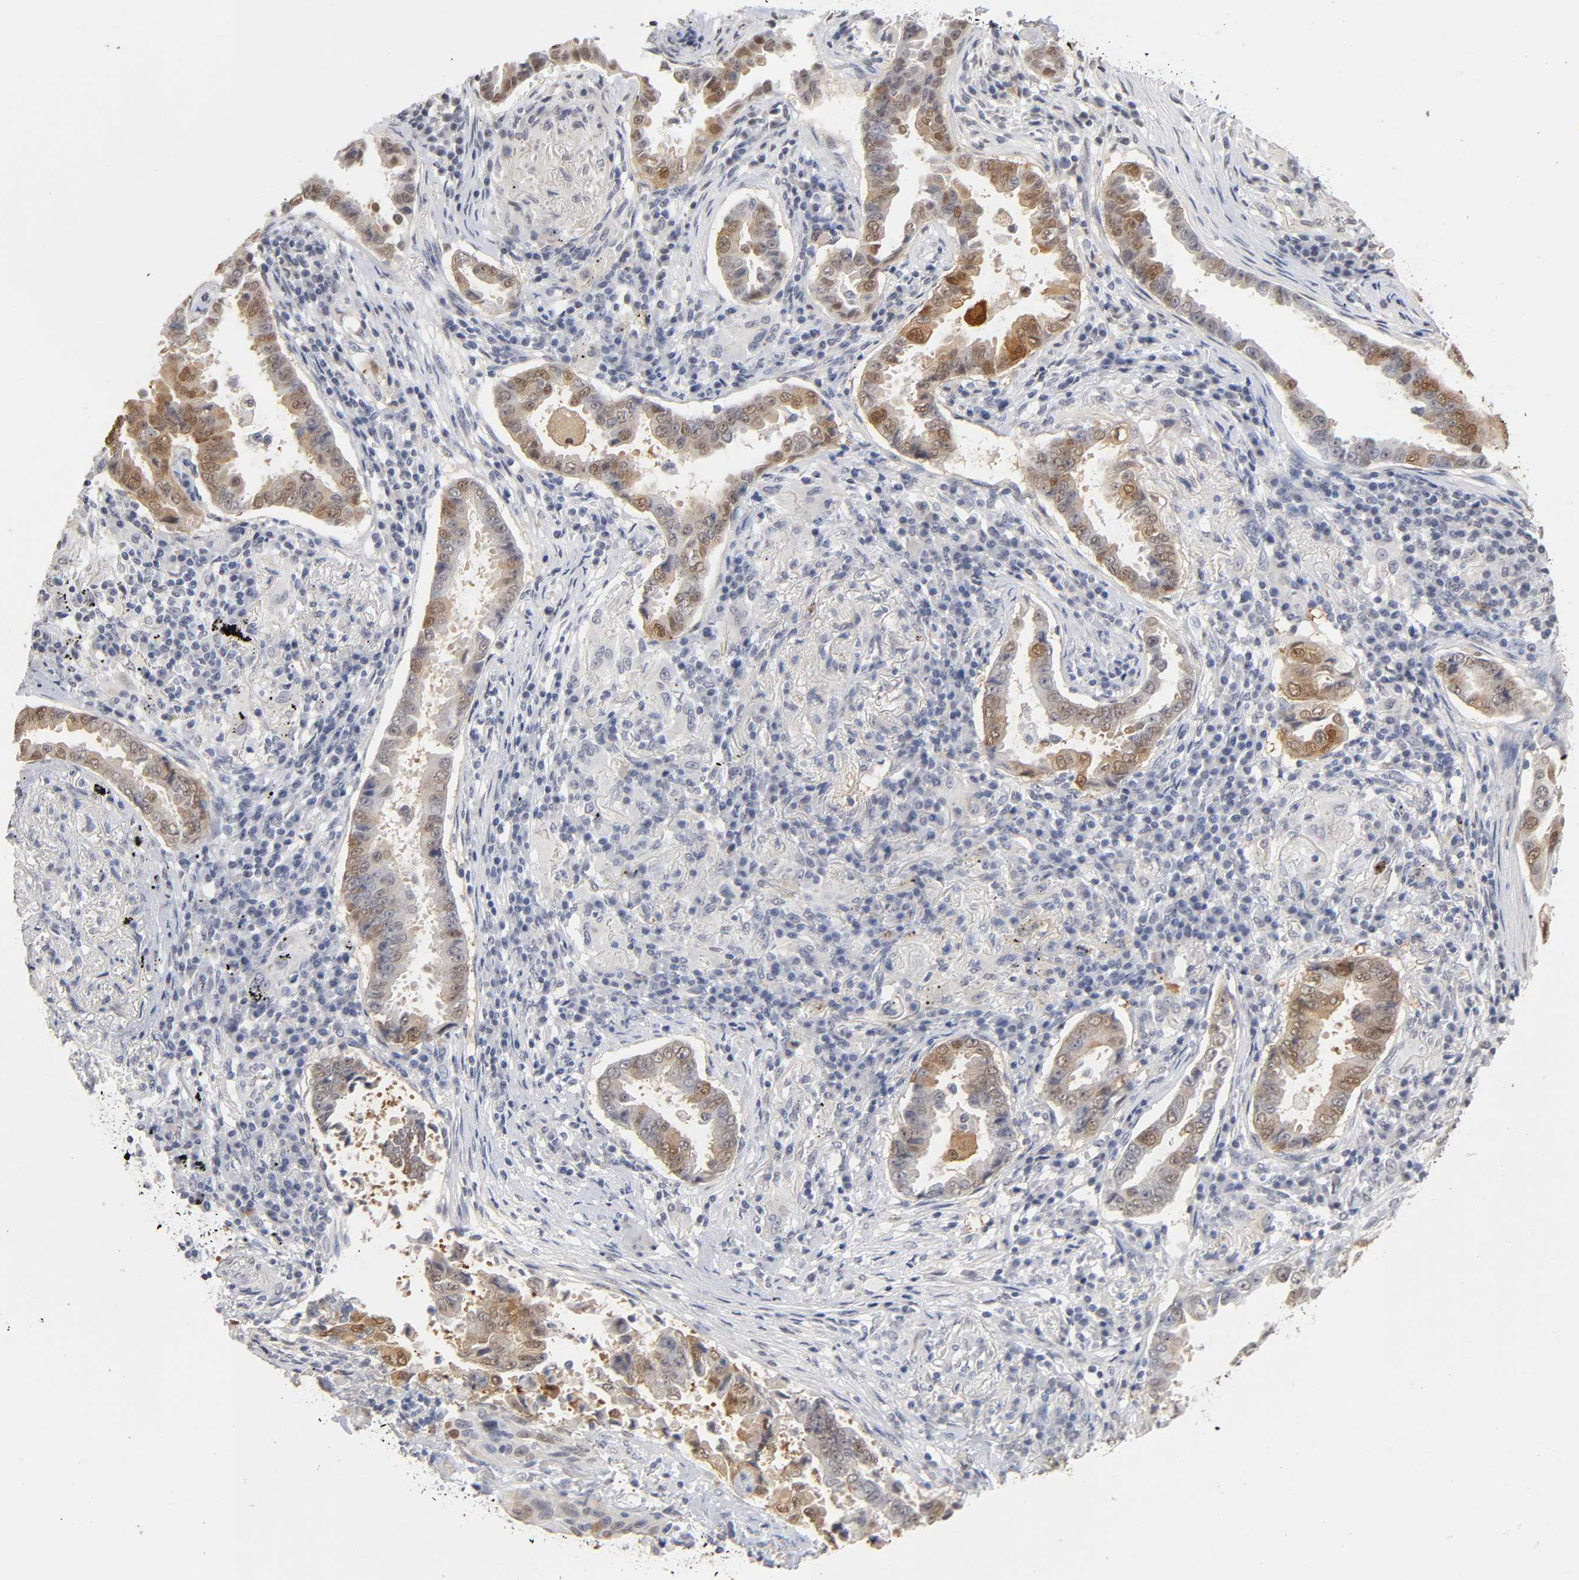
{"staining": {"intensity": "moderate", "quantity": ">75%", "location": "cytoplasmic/membranous,nuclear"}, "tissue": "lung cancer", "cell_type": "Tumor cells", "image_type": "cancer", "snomed": [{"axis": "morphology", "description": "Normal tissue, NOS"}, {"axis": "morphology", "description": "Inflammation, NOS"}, {"axis": "morphology", "description": "Adenocarcinoma, NOS"}, {"axis": "topography", "description": "Lung"}], "caption": "Human lung cancer (adenocarcinoma) stained for a protein (brown) displays moderate cytoplasmic/membranous and nuclear positive staining in approximately >75% of tumor cells.", "gene": "CRABP2", "patient": {"sex": "female", "age": 64}}